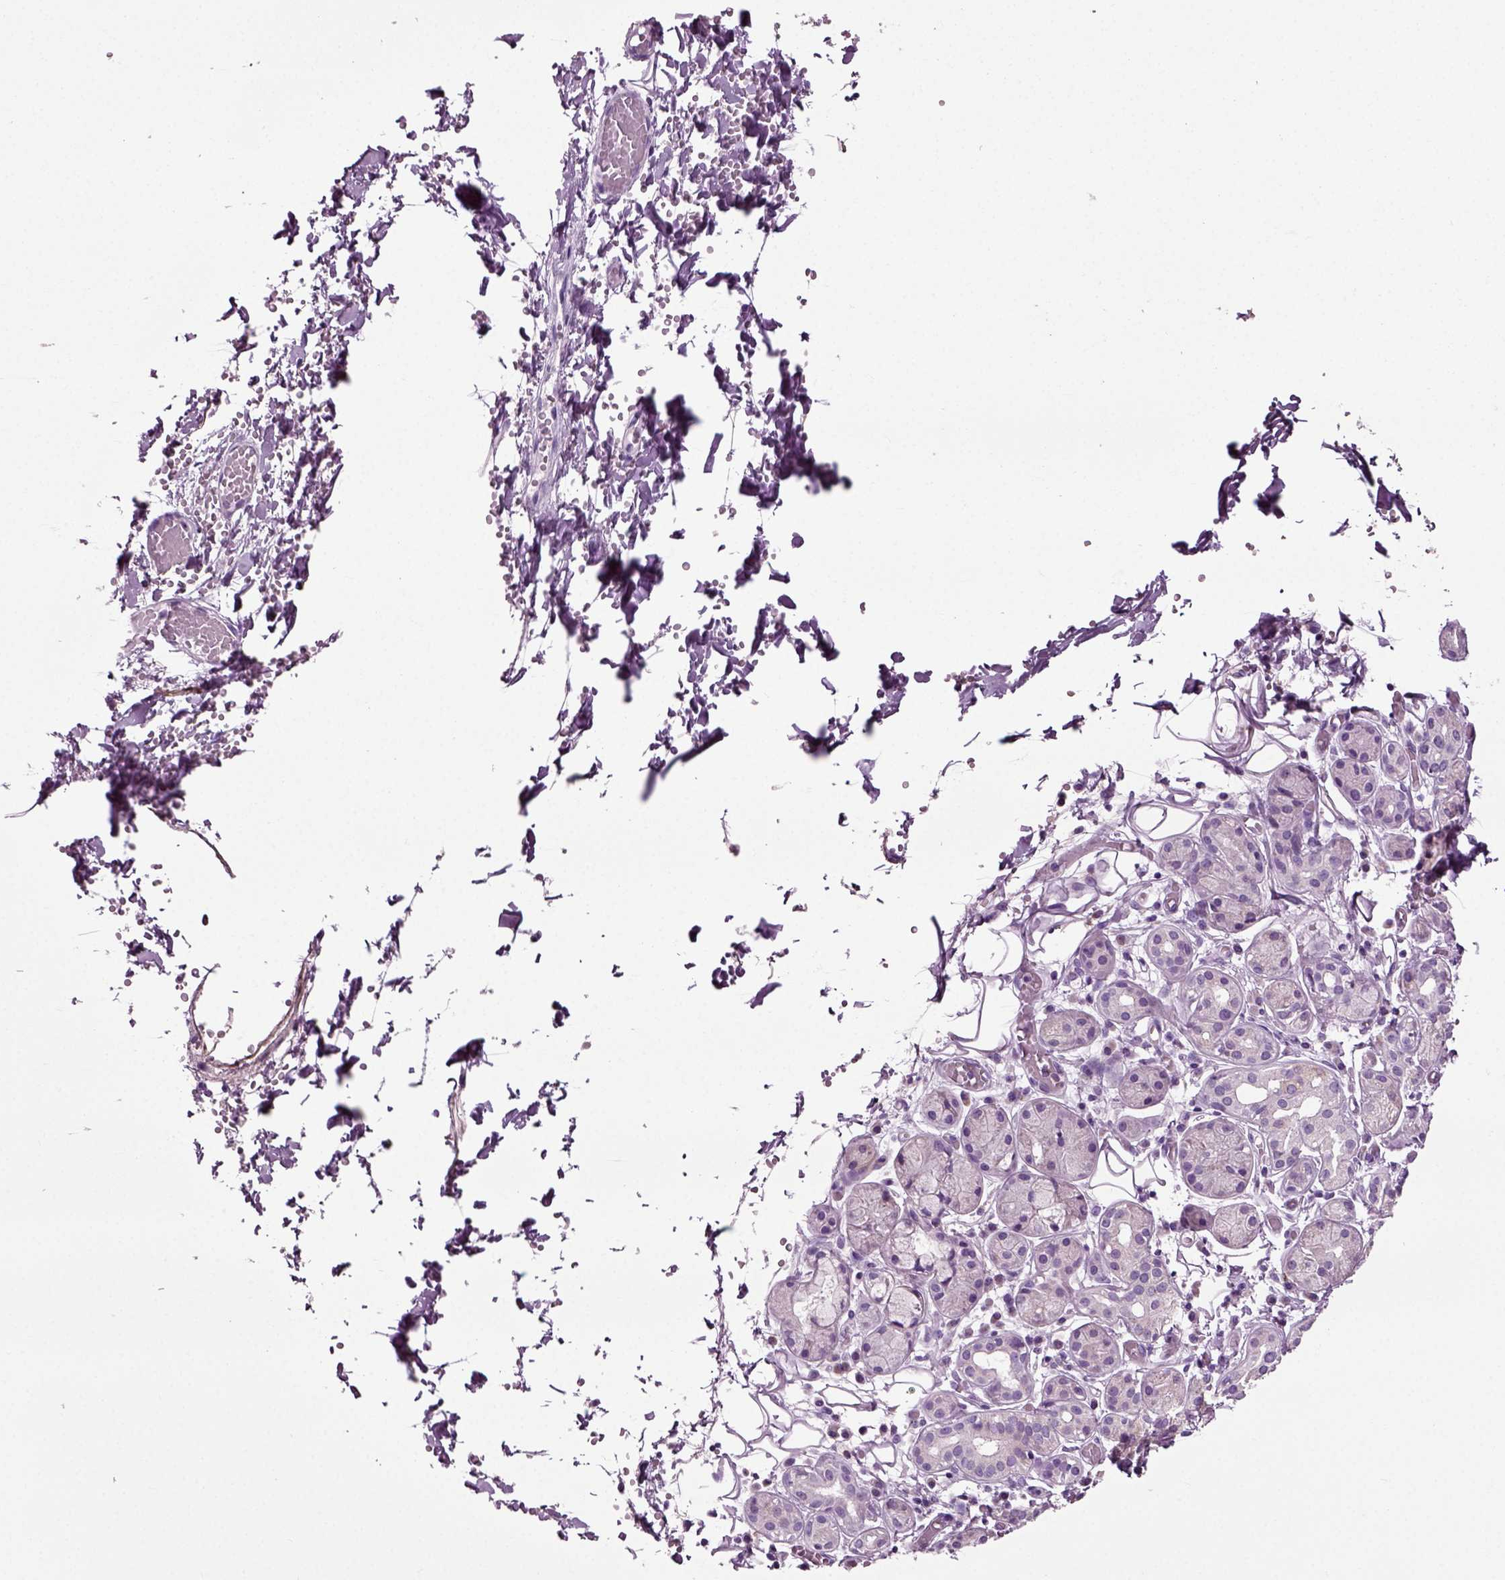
{"staining": {"intensity": "negative", "quantity": "none", "location": "none"}, "tissue": "salivary gland", "cell_type": "Glandular cells", "image_type": "normal", "snomed": [{"axis": "morphology", "description": "Normal tissue, NOS"}, {"axis": "topography", "description": "Salivary gland"}, {"axis": "topography", "description": "Peripheral nerve tissue"}], "caption": "This is an immunohistochemistry histopathology image of normal salivary gland. There is no expression in glandular cells.", "gene": "DNAH10", "patient": {"sex": "male", "age": 71}}